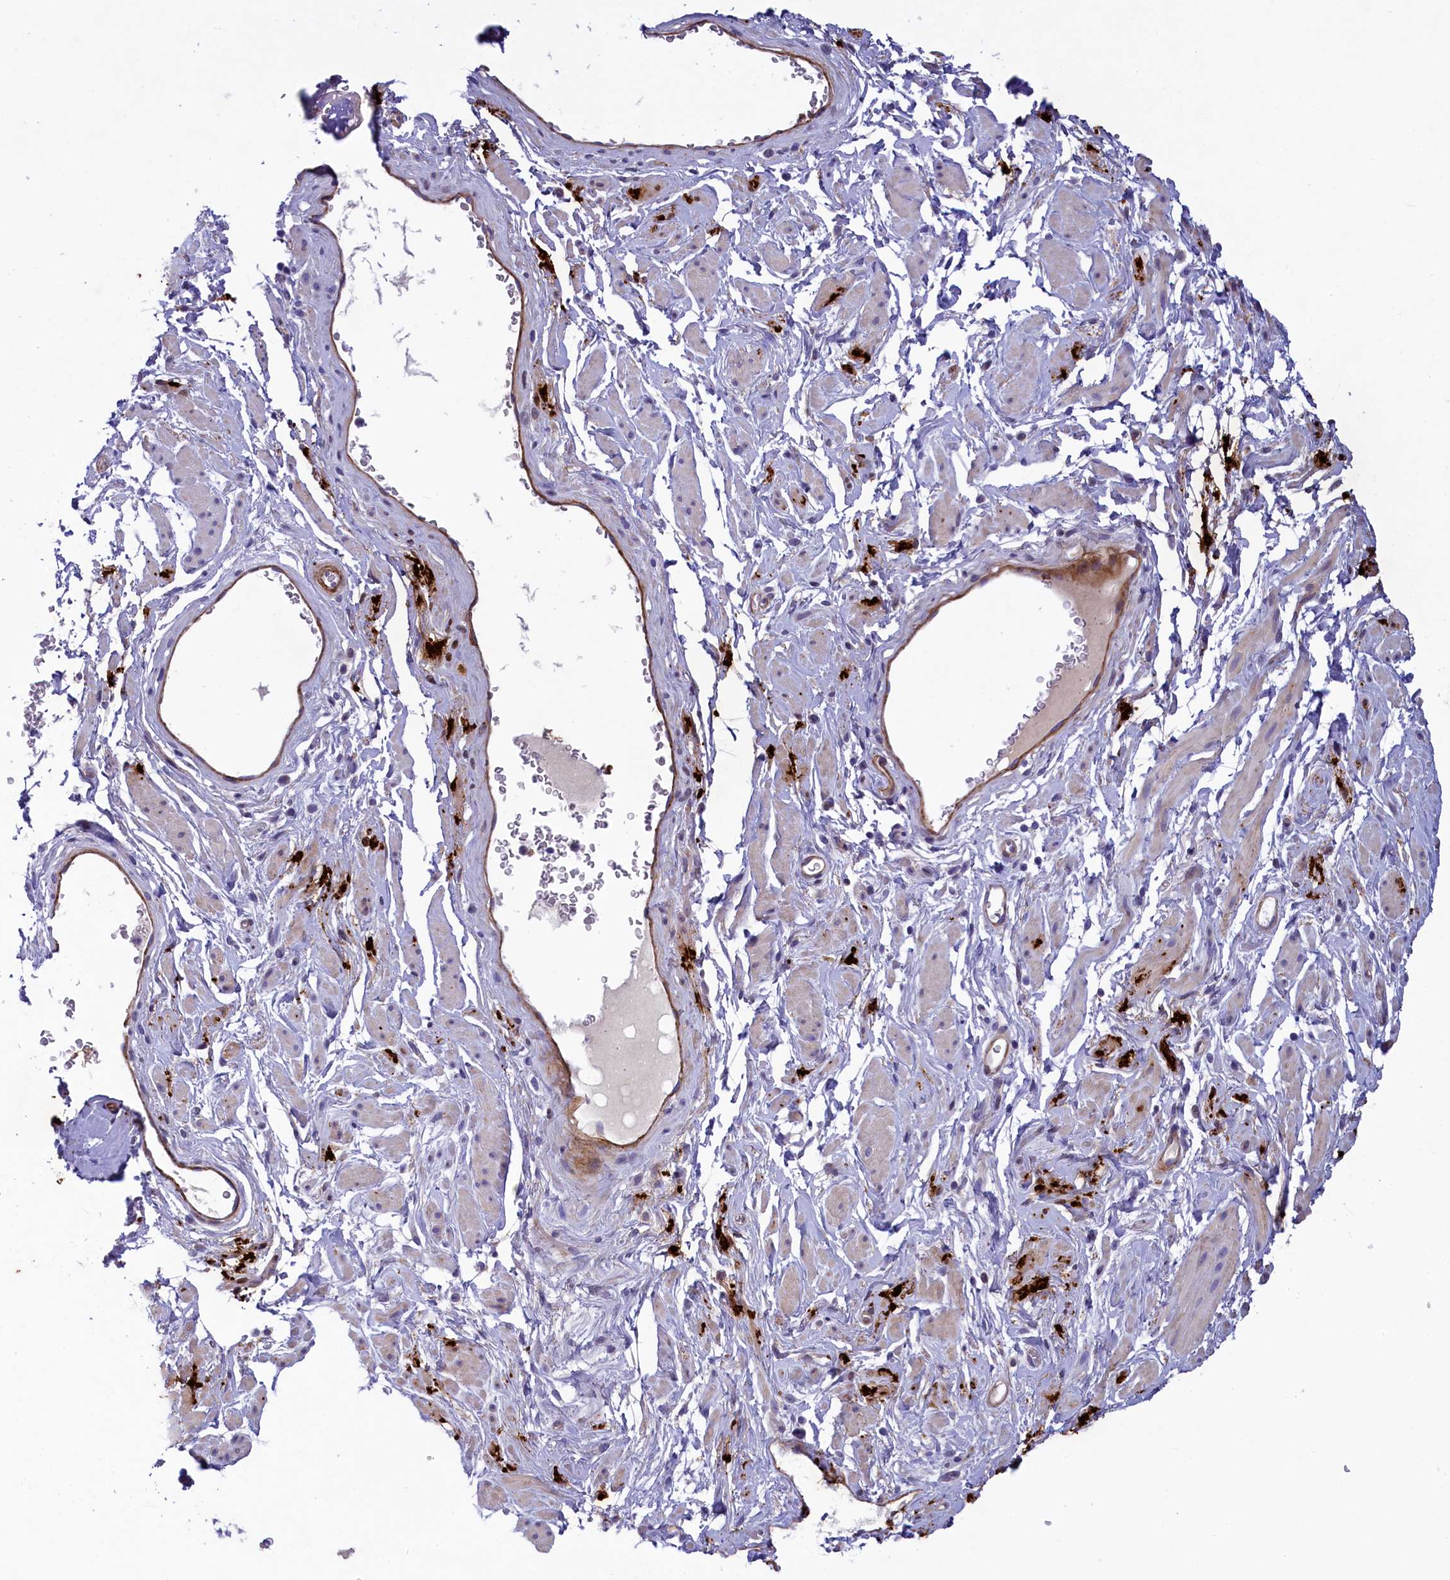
{"staining": {"intensity": "negative", "quantity": "none", "location": "none"}, "tissue": "adipose tissue", "cell_type": "Adipocytes", "image_type": "normal", "snomed": [{"axis": "morphology", "description": "Normal tissue, NOS"}, {"axis": "morphology", "description": "Adenocarcinoma, NOS"}, {"axis": "topography", "description": "Rectum"}, {"axis": "topography", "description": "Vagina"}, {"axis": "topography", "description": "Peripheral nerve tissue"}], "caption": "A micrograph of adipose tissue stained for a protein exhibits no brown staining in adipocytes.", "gene": "LOXL1", "patient": {"sex": "female", "age": 71}}